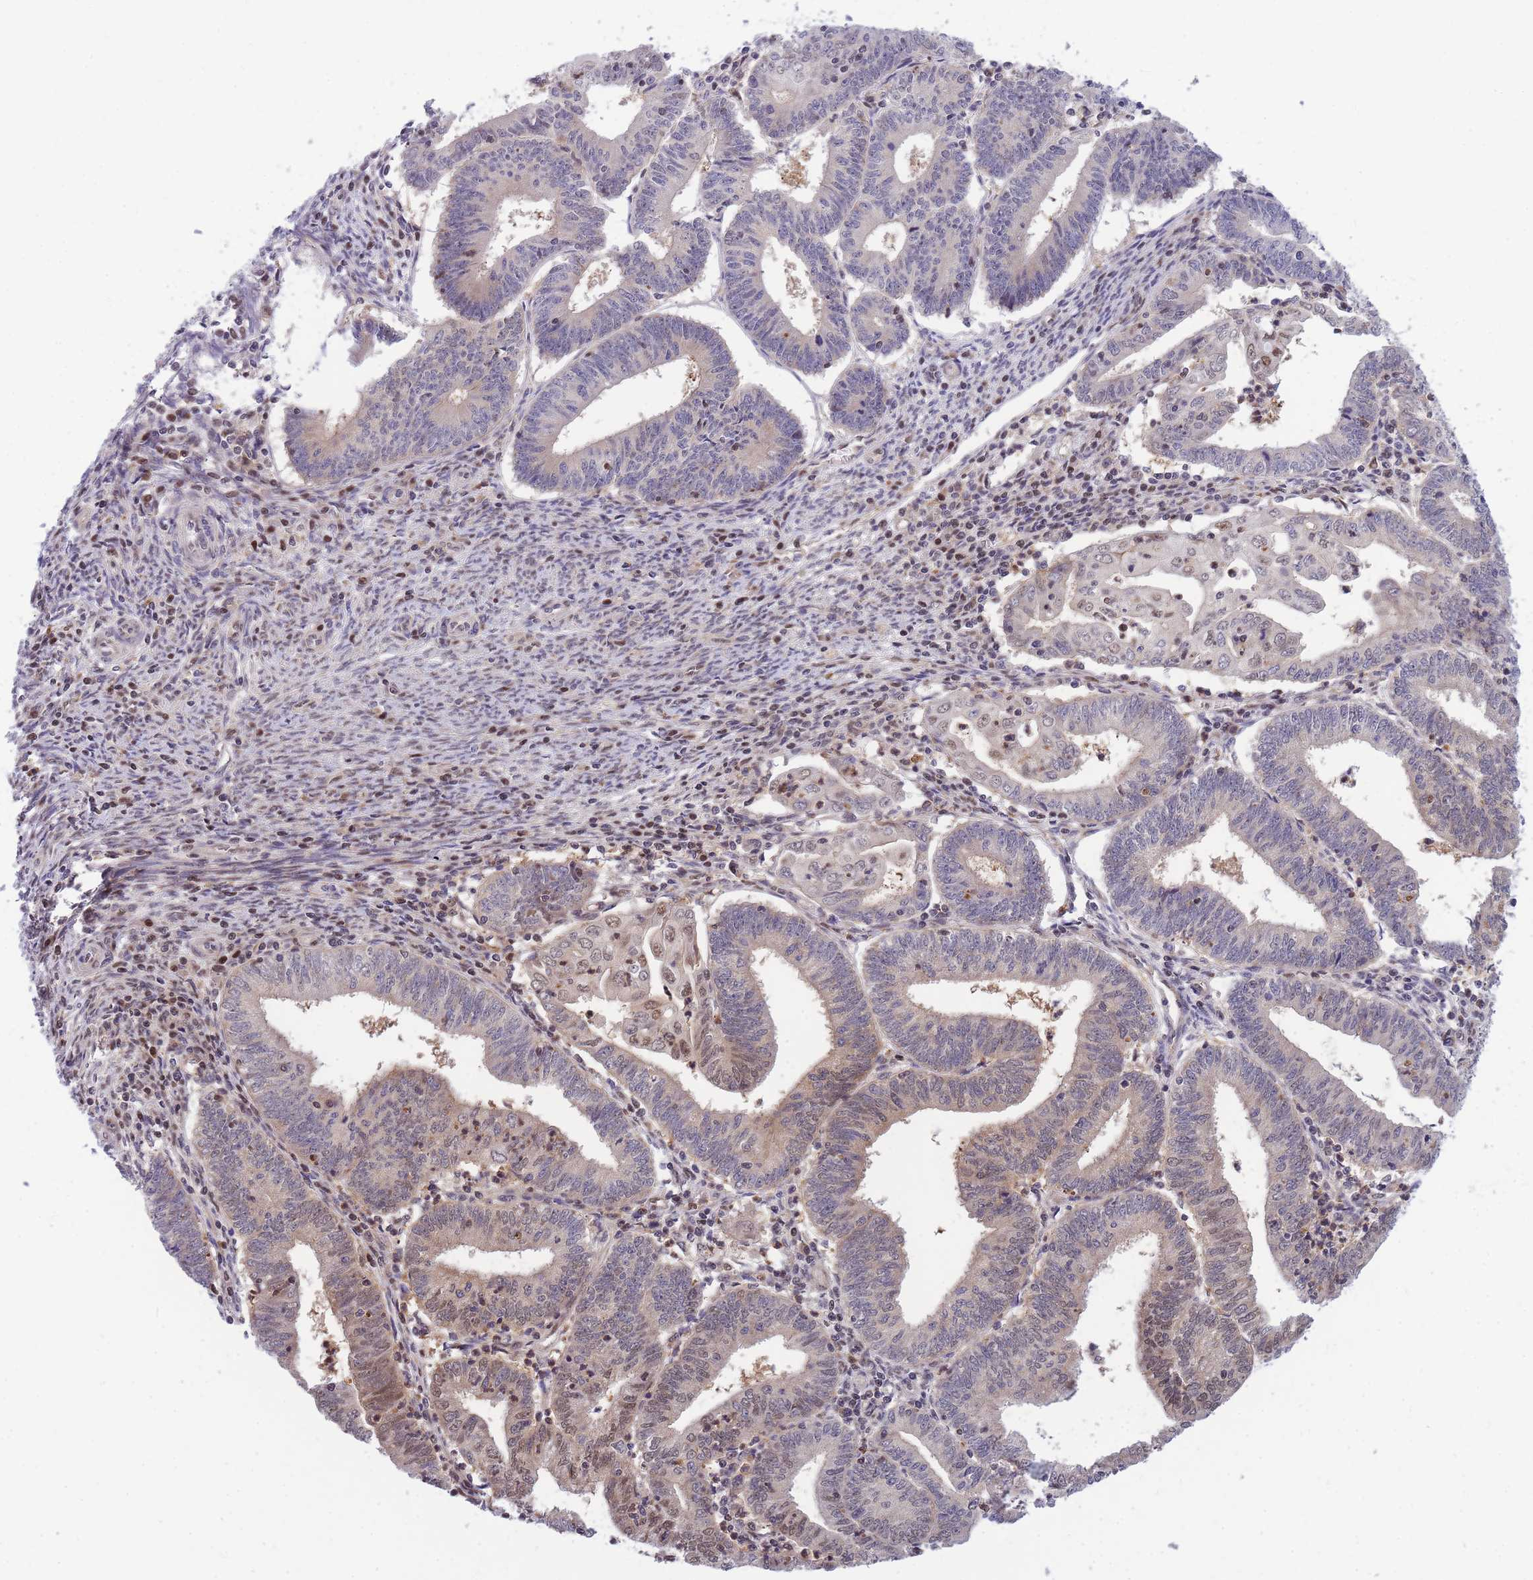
{"staining": {"intensity": "moderate", "quantity": "<25%", "location": "cytoplasmic/membranous,nuclear"}, "tissue": "endometrial cancer", "cell_type": "Tumor cells", "image_type": "cancer", "snomed": [{"axis": "morphology", "description": "Adenocarcinoma, NOS"}, {"axis": "topography", "description": "Endometrium"}], "caption": "Immunohistochemistry of human endometrial cancer exhibits low levels of moderate cytoplasmic/membranous and nuclear expression in about <25% of tumor cells. Using DAB (3,3'-diaminobenzidine) (brown) and hematoxylin (blue) stains, captured at high magnification using brightfield microscopy.", "gene": "CRACD", "patient": {"sex": "female", "age": 60}}